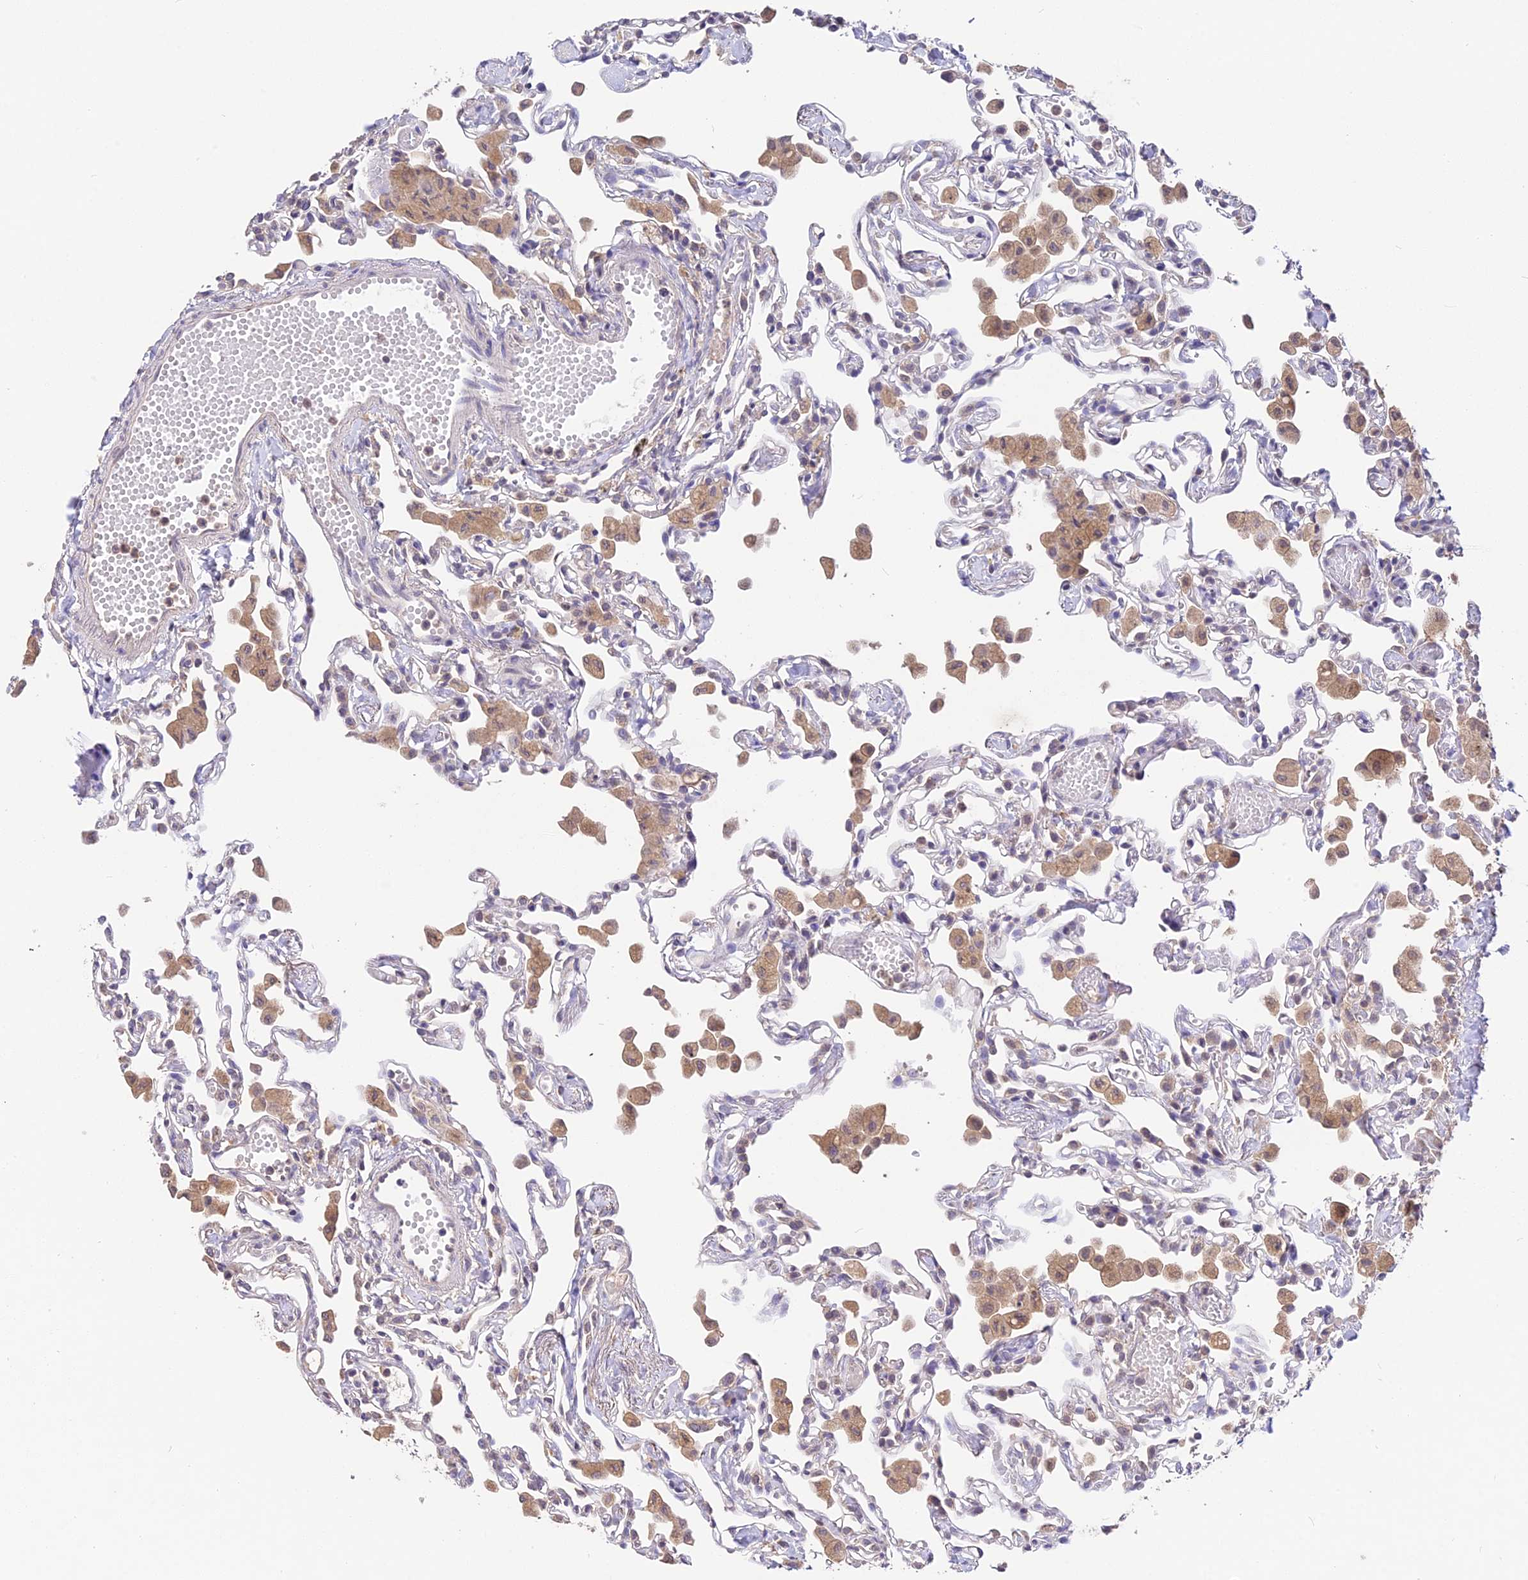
{"staining": {"intensity": "negative", "quantity": "none", "location": "none"}, "tissue": "lung", "cell_type": "Alveolar cells", "image_type": "normal", "snomed": [{"axis": "morphology", "description": "Normal tissue, NOS"}, {"axis": "topography", "description": "Bronchus"}, {"axis": "topography", "description": "Lung"}], "caption": "IHC of normal lung reveals no expression in alveolar cells. The staining was performed using DAB (3,3'-diaminobenzidine) to visualize the protein expression in brown, while the nuclei were stained in blue with hematoxylin (Magnification: 20x).", "gene": "PGK1", "patient": {"sex": "female", "age": 49}}